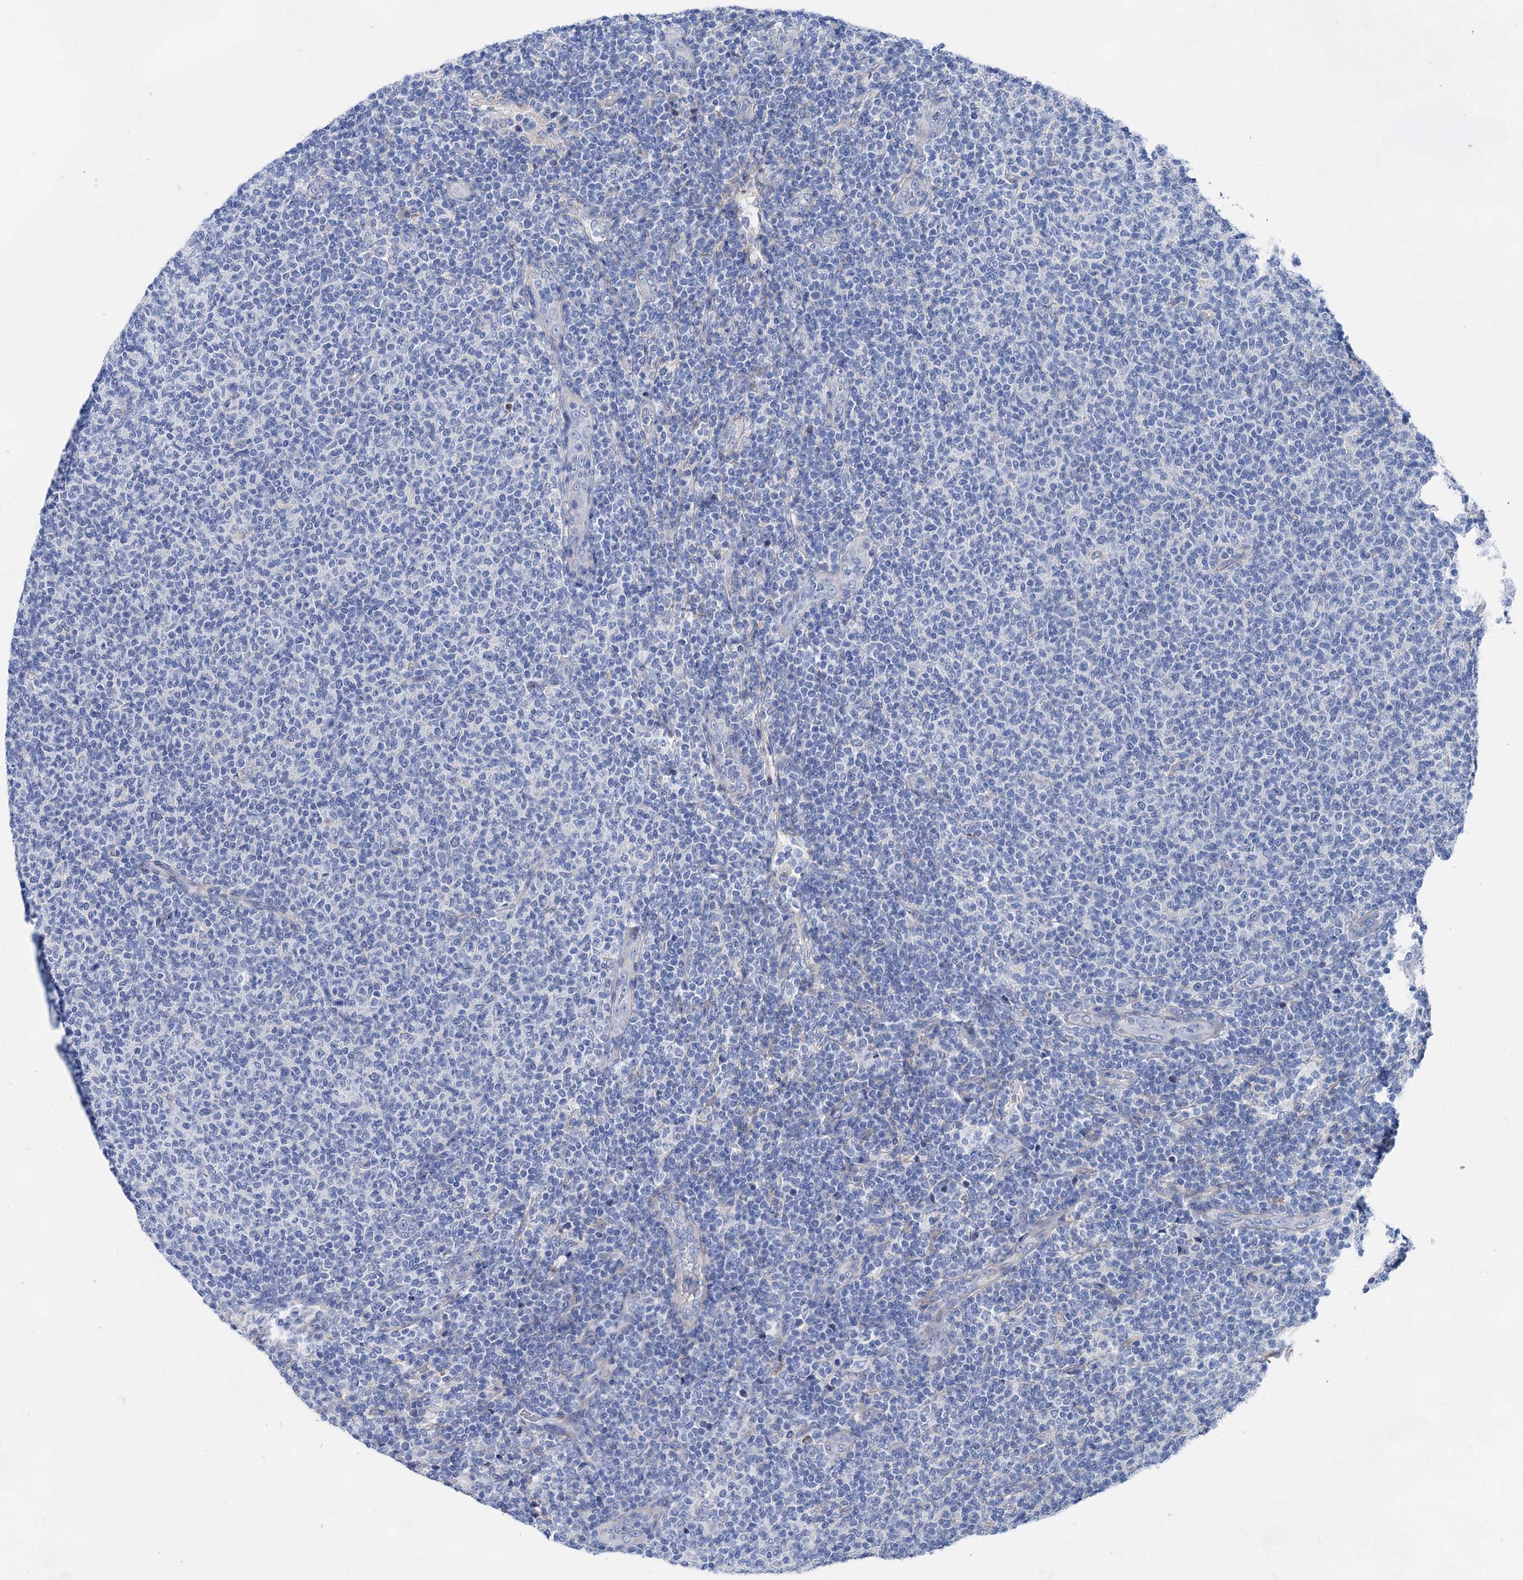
{"staining": {"intensity": "negative", "quantity": "none", "location": "none"}, "tissue": "lymphoma", "cell_type": "Tumor cells", "image_type": "cancer", "snomed": [{"axis": "morphology", "description": "Malignant lymphoma, non-Hodgkin's type, Low grade"}, {"axis": "topography", "description": "Lymph node"}], "caption": "Lymphoma was stained to show a protein in brown. There is no significant staining in tumor cells. (Brightfield microscopy of DAB immunohistochemistry at high magnification).", "gene": "GPR155", "patient": {"sex": "male", "age": 66}}